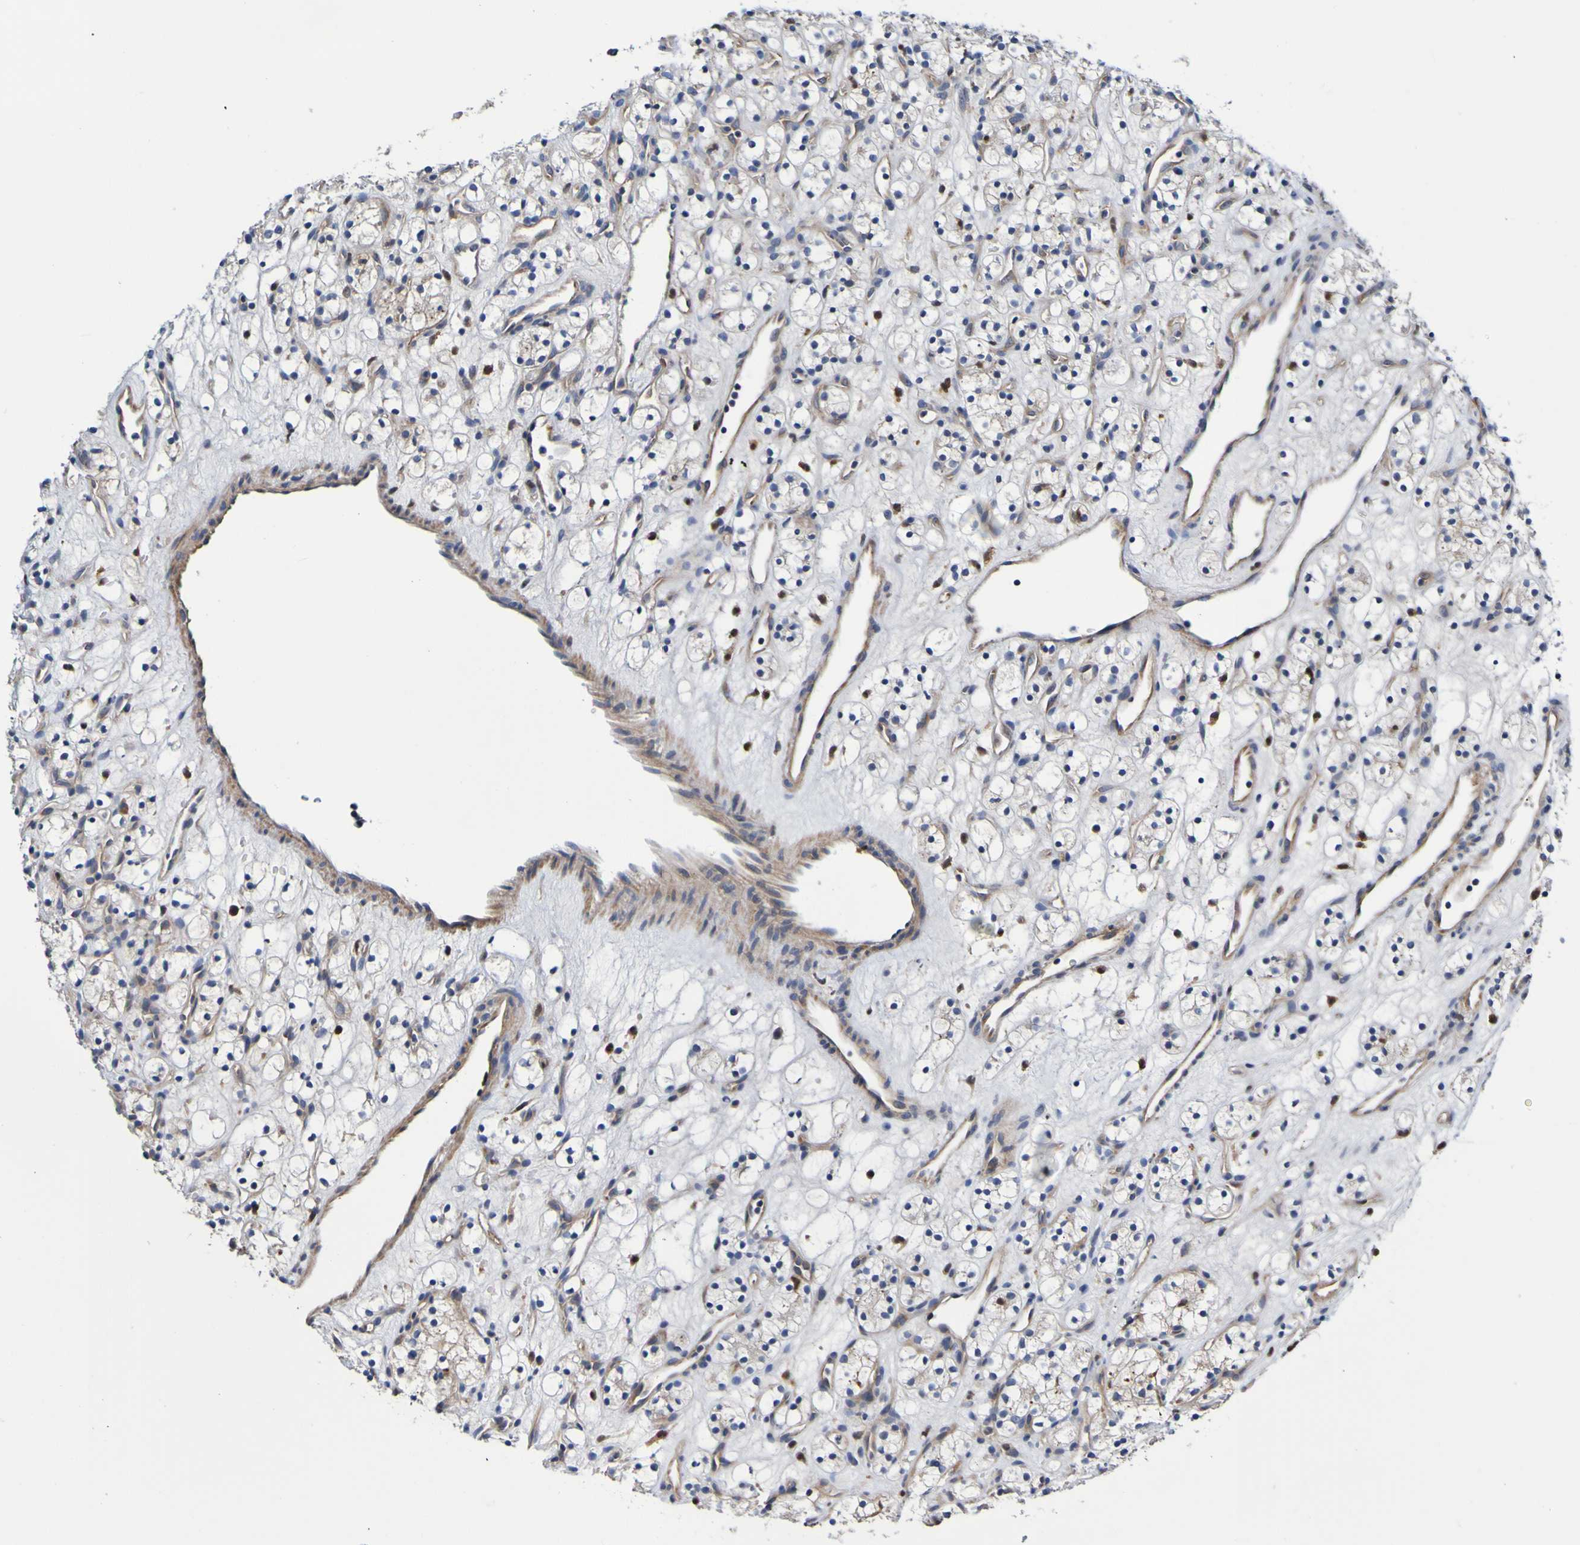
{"staining": {"intensity": "weak", "quantity": ">75%", "location": "cytoplasmic/membranous"}, "tissue": "renal cancer", "cell_type": "Tumor cells", "image_type": "cancer", "snomed": [{"axis": "morphology", "description": "Adenocarcinoma, NOS"}, {"axis": "topography", "description": "Kidney"}], "caption": "Weak cytoplasmic/membranous protein positivity is seen in approximately >75% of tumor cells in renal cancer (adenocarcinoma). The staining was performed using DAB, with brown indicating positive protein expression. Nuclei are stained blue with hematoxylin.", "gene": "METAP2", "patient": {"sex": "female", "age": 60}}